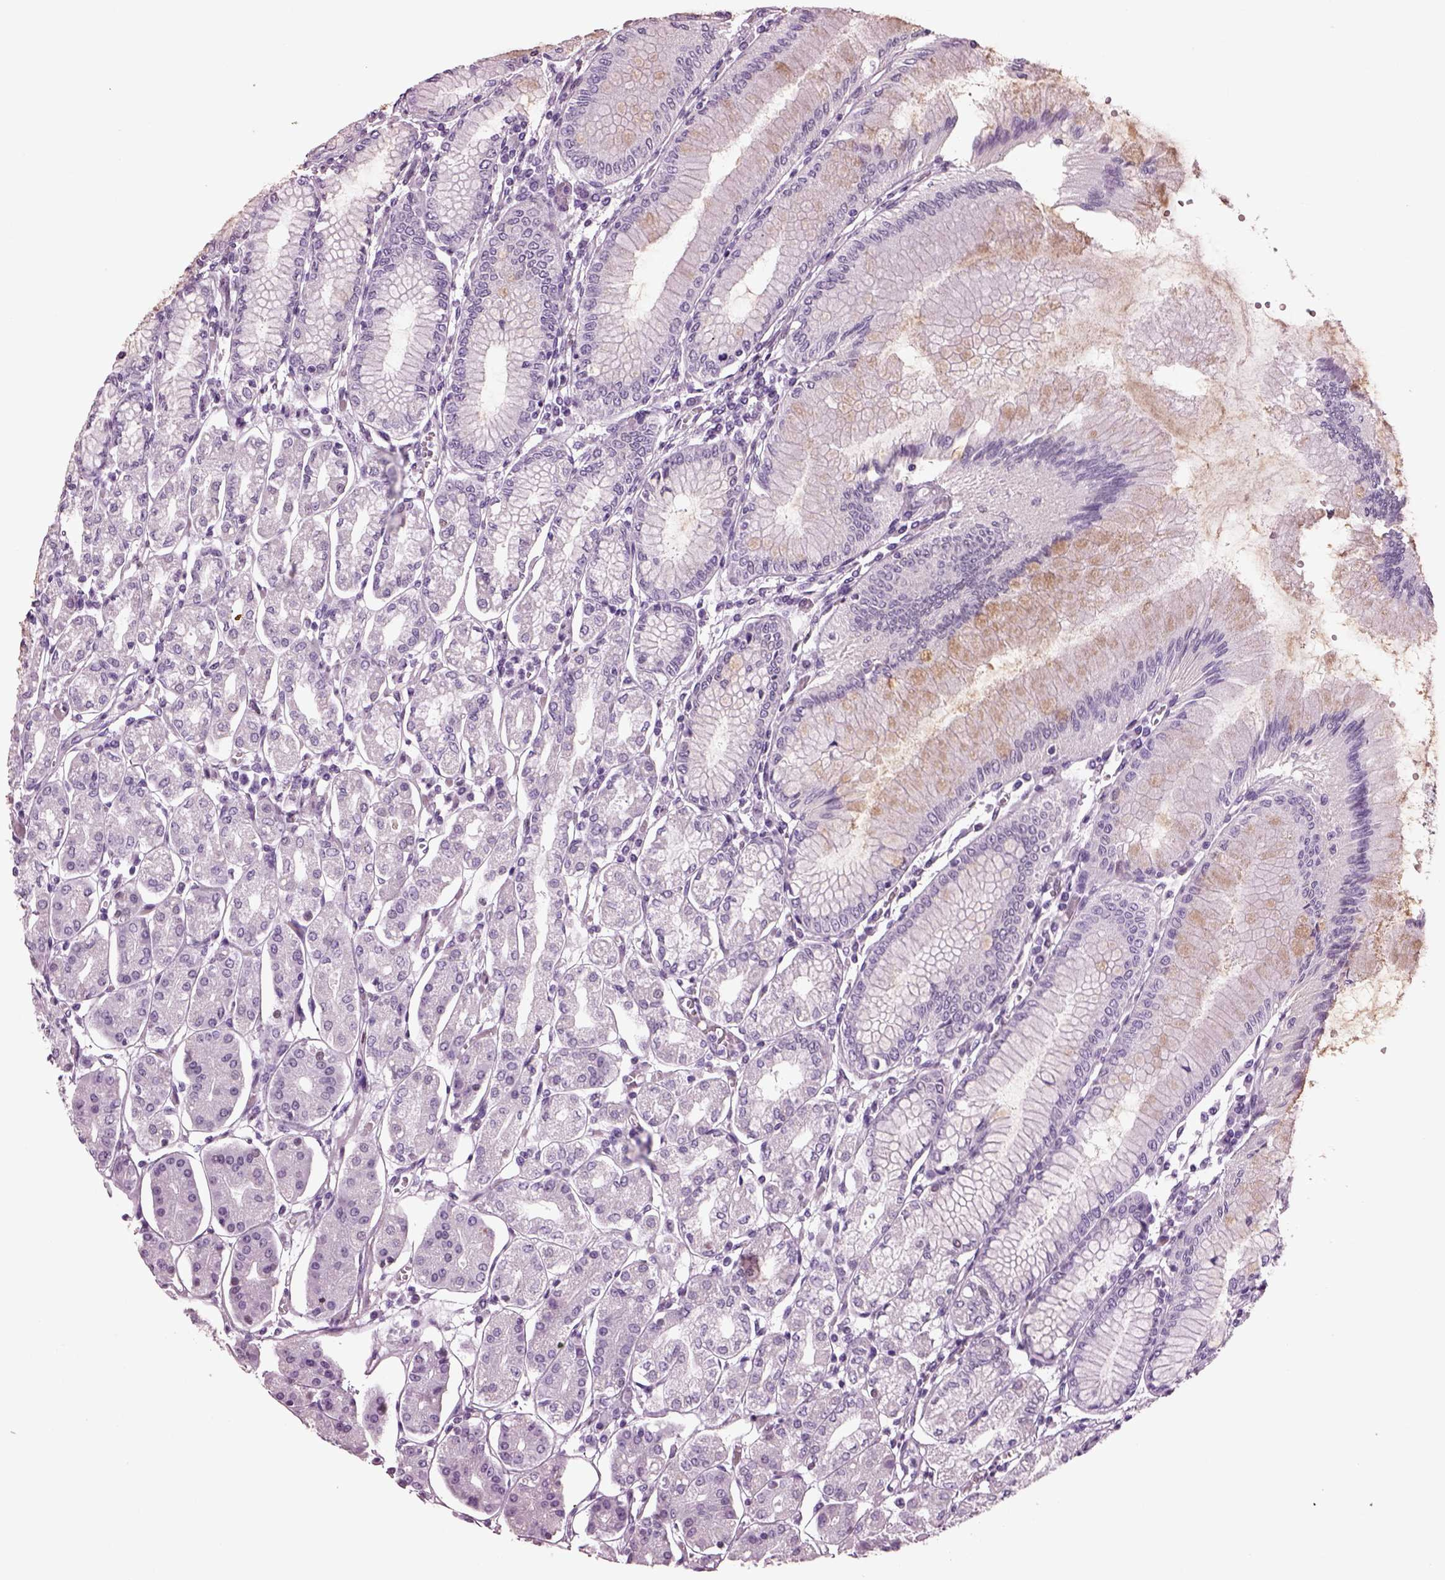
{"staining": {"intensity": "negative", "quantity": "none", "location": "none"}, "tissue": "stomach", "cell_type": "Glandular cells", "image_type": "normal", "snomed": [{"axis": "morphology", "description": "Normal tissue, NOS"}, {"axis": "topography", "description": "Skeletal muscle"}, {"axis": "topography", "description": "Stomach"}], "caption": "High power microscopy histopathology image of an IHC image of normal stomach, revealing no significant staining in glandular cells.", "gene": "KRTAP3", "patient": {"sex": "female", "age": 57}}